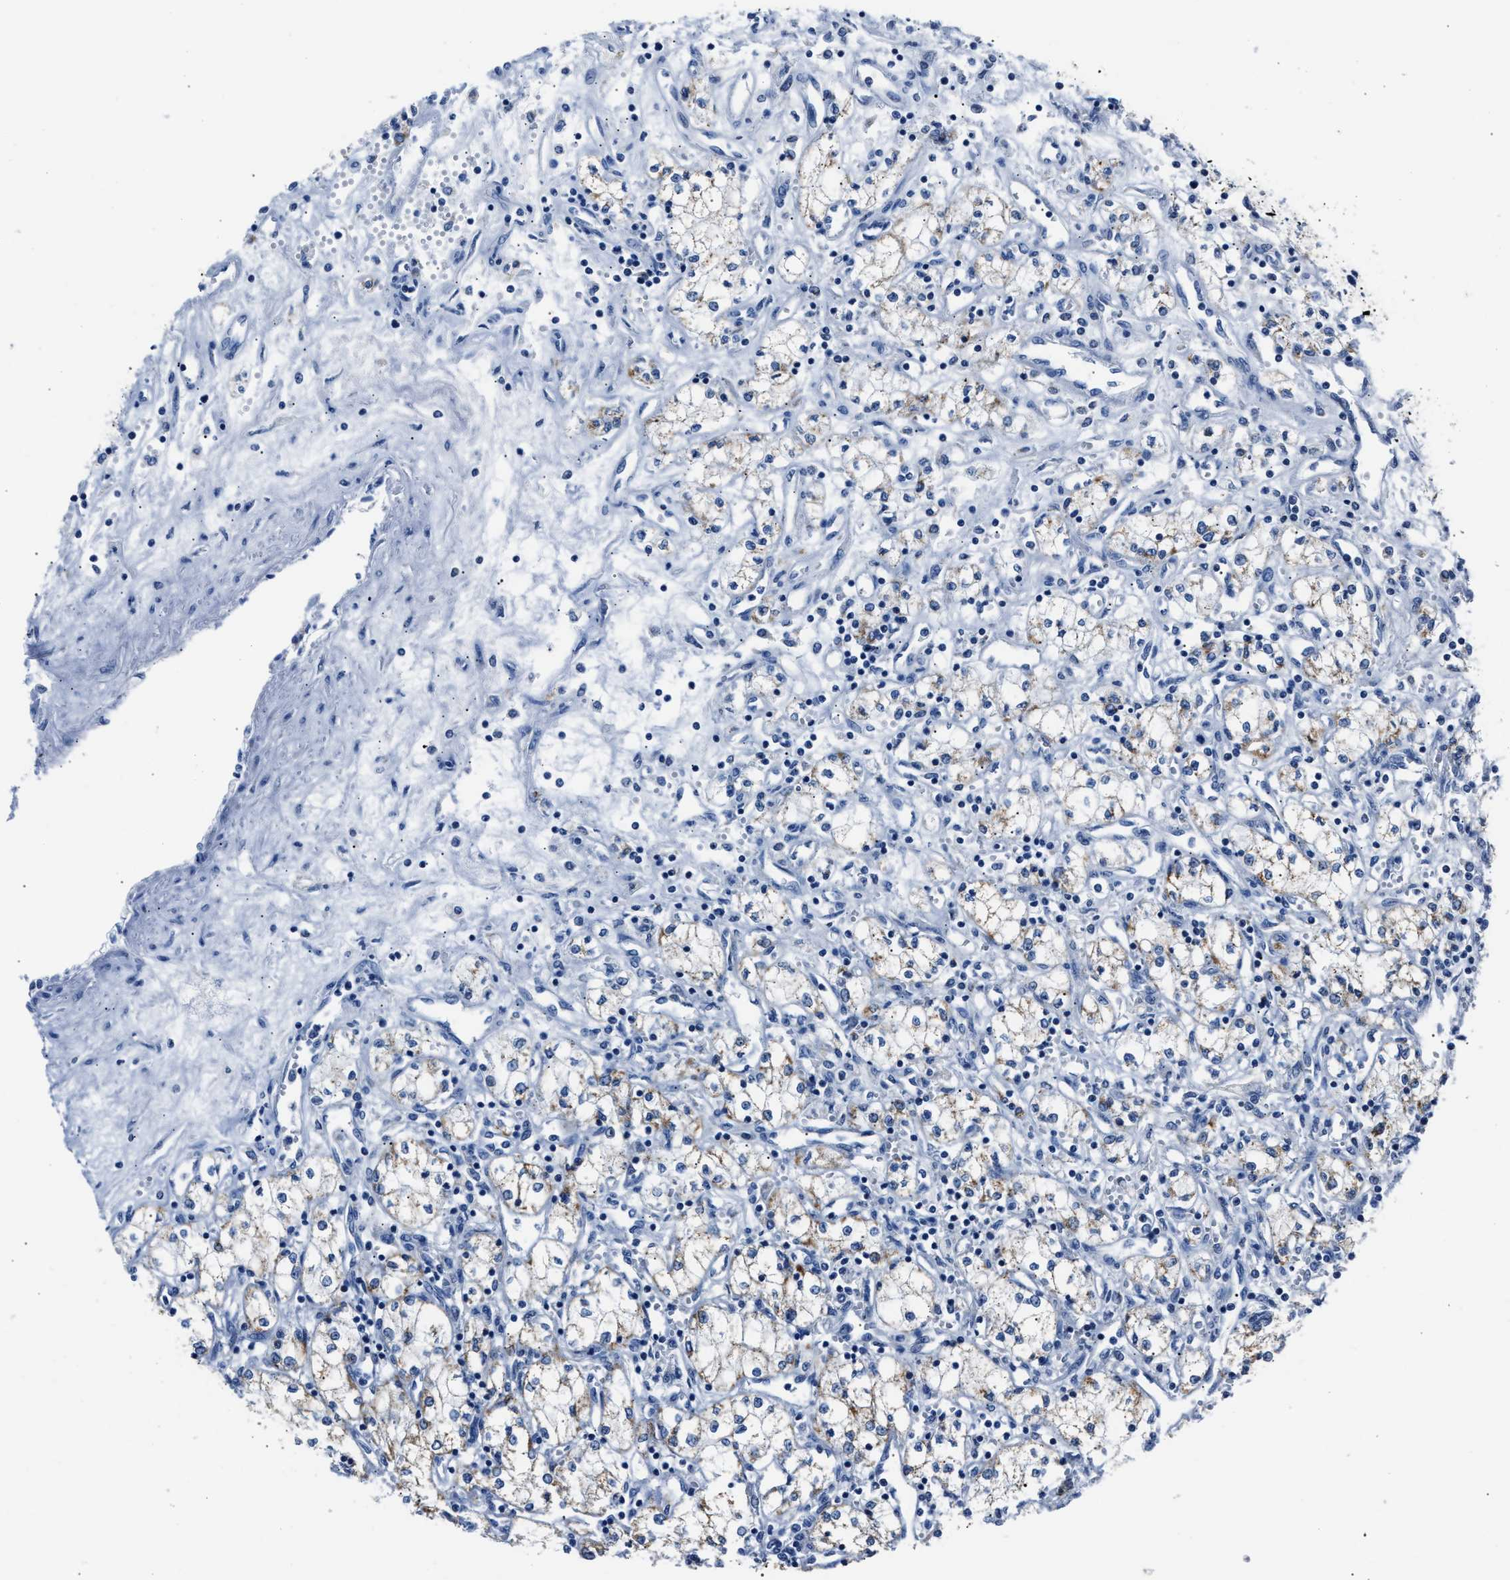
{"staining": {"intensity": "moderate", "quantity": ">75%", "location": "cytoplasmic/membranous"}, "tissue": "renal cancer", "cell_type": "Tumor cells", "image_type": "cancer", "snomed": [{"axis": "morphology", "description": "Adenocarcinoma, NOS"}, {"axis": "topography", "description": "Kidney"}], "caption": "IHC of human adenocarcinoma (renal) displays medium levels of moderate cytoplasmic/membranous staining in approximately >75% of tumor cells.", "gene": "AMACR", "patient": {"sex": "male", "age": 59}}